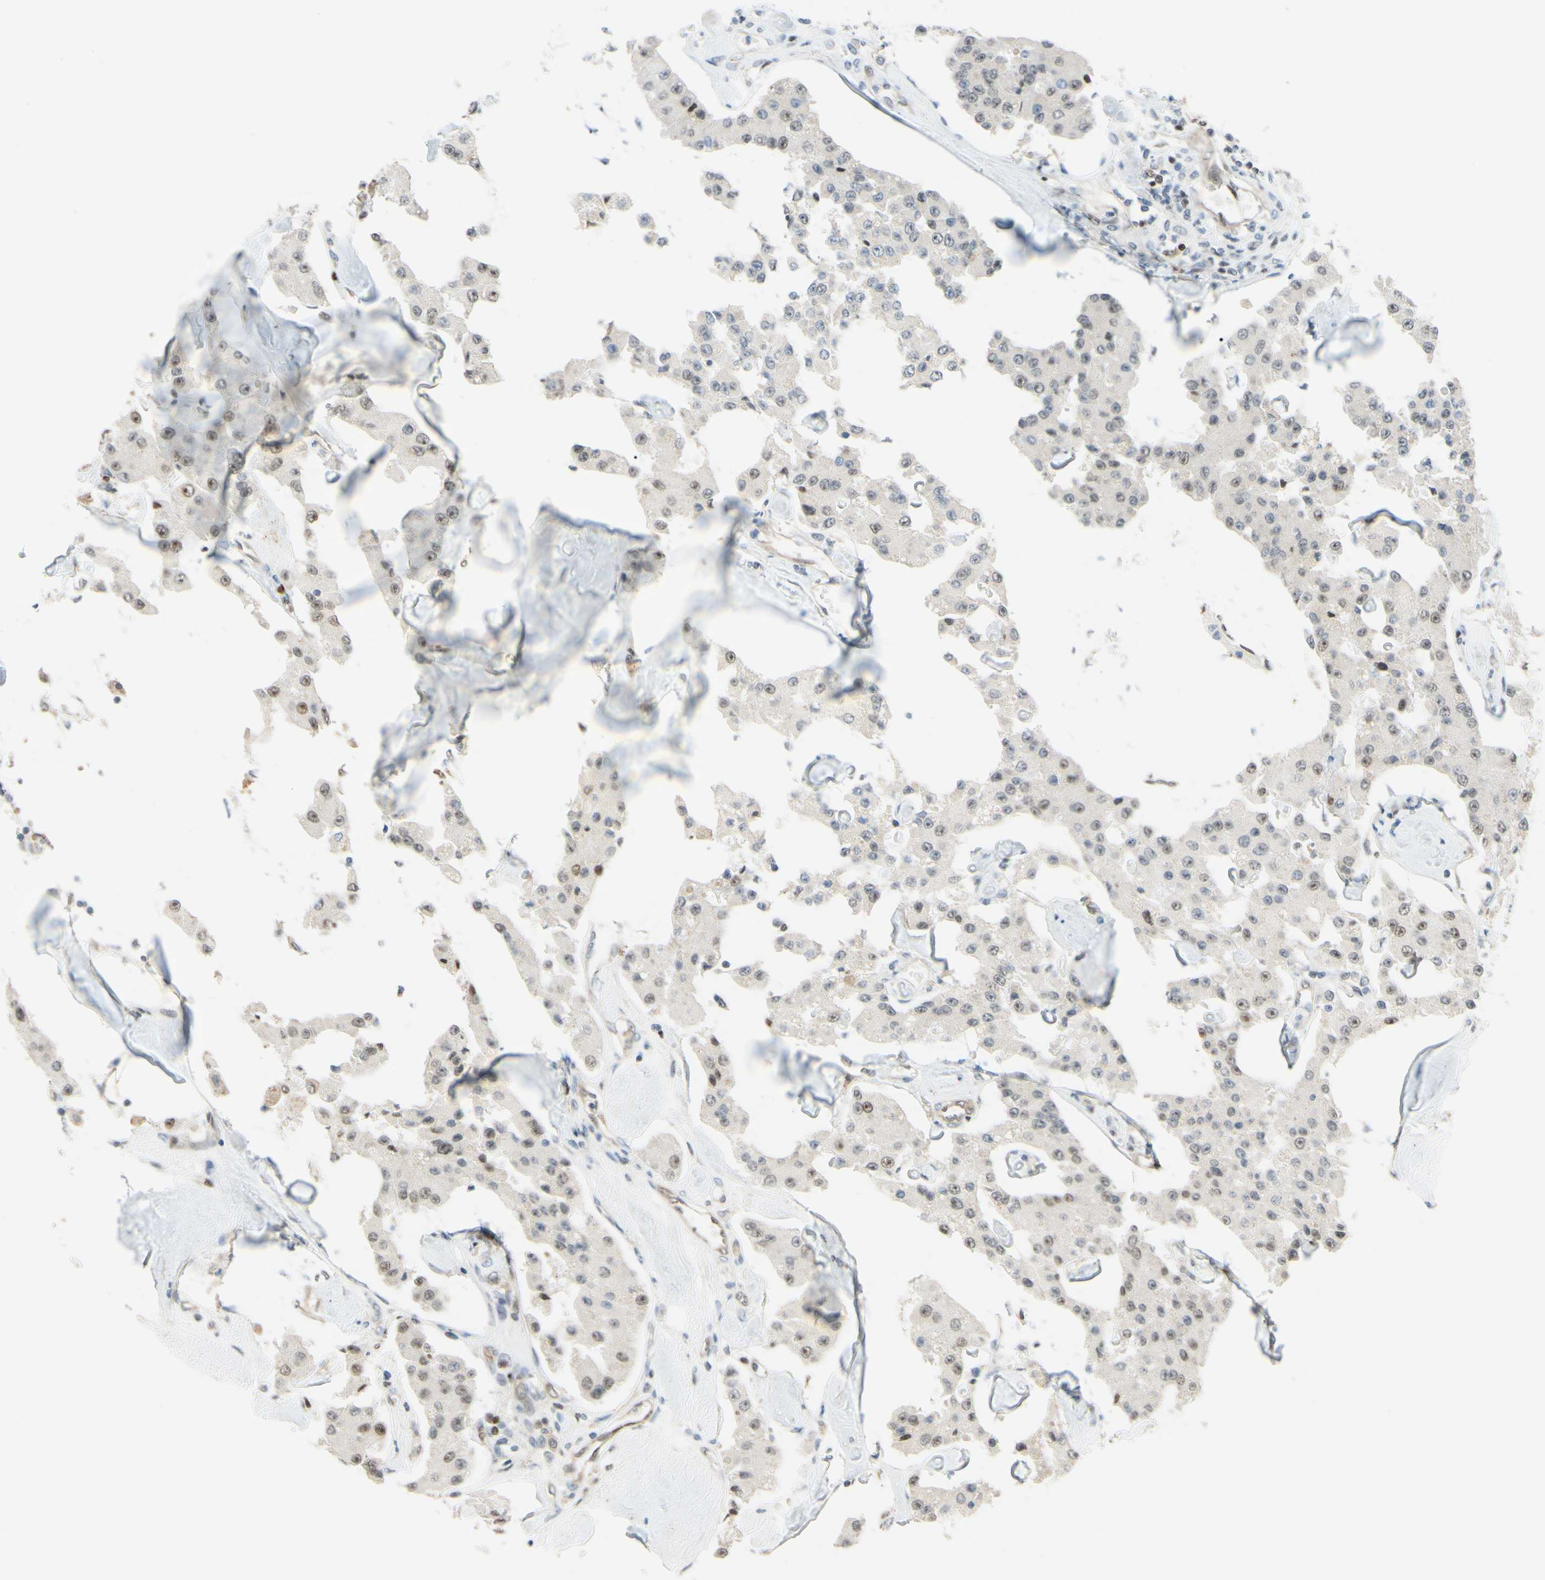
{"staining": {"intensity": "weak", "quantity": "<25%", "location": "cytoplasmic/membranous,nuclear"}, "tissue": "carcinoid", "cell_type": "Tumor cells", "image_type": "cancer", "snomed": [{"axis": "morphology", "description": "Carcinoid, malignant, NOS"}, {"axis": "topography", "description": "Pancreas"}], "caption": "Tumor cells are negative for protein expression in human carcinoid.", "gene": "POLB", "patient": {"sex": "male", "age": 41}}